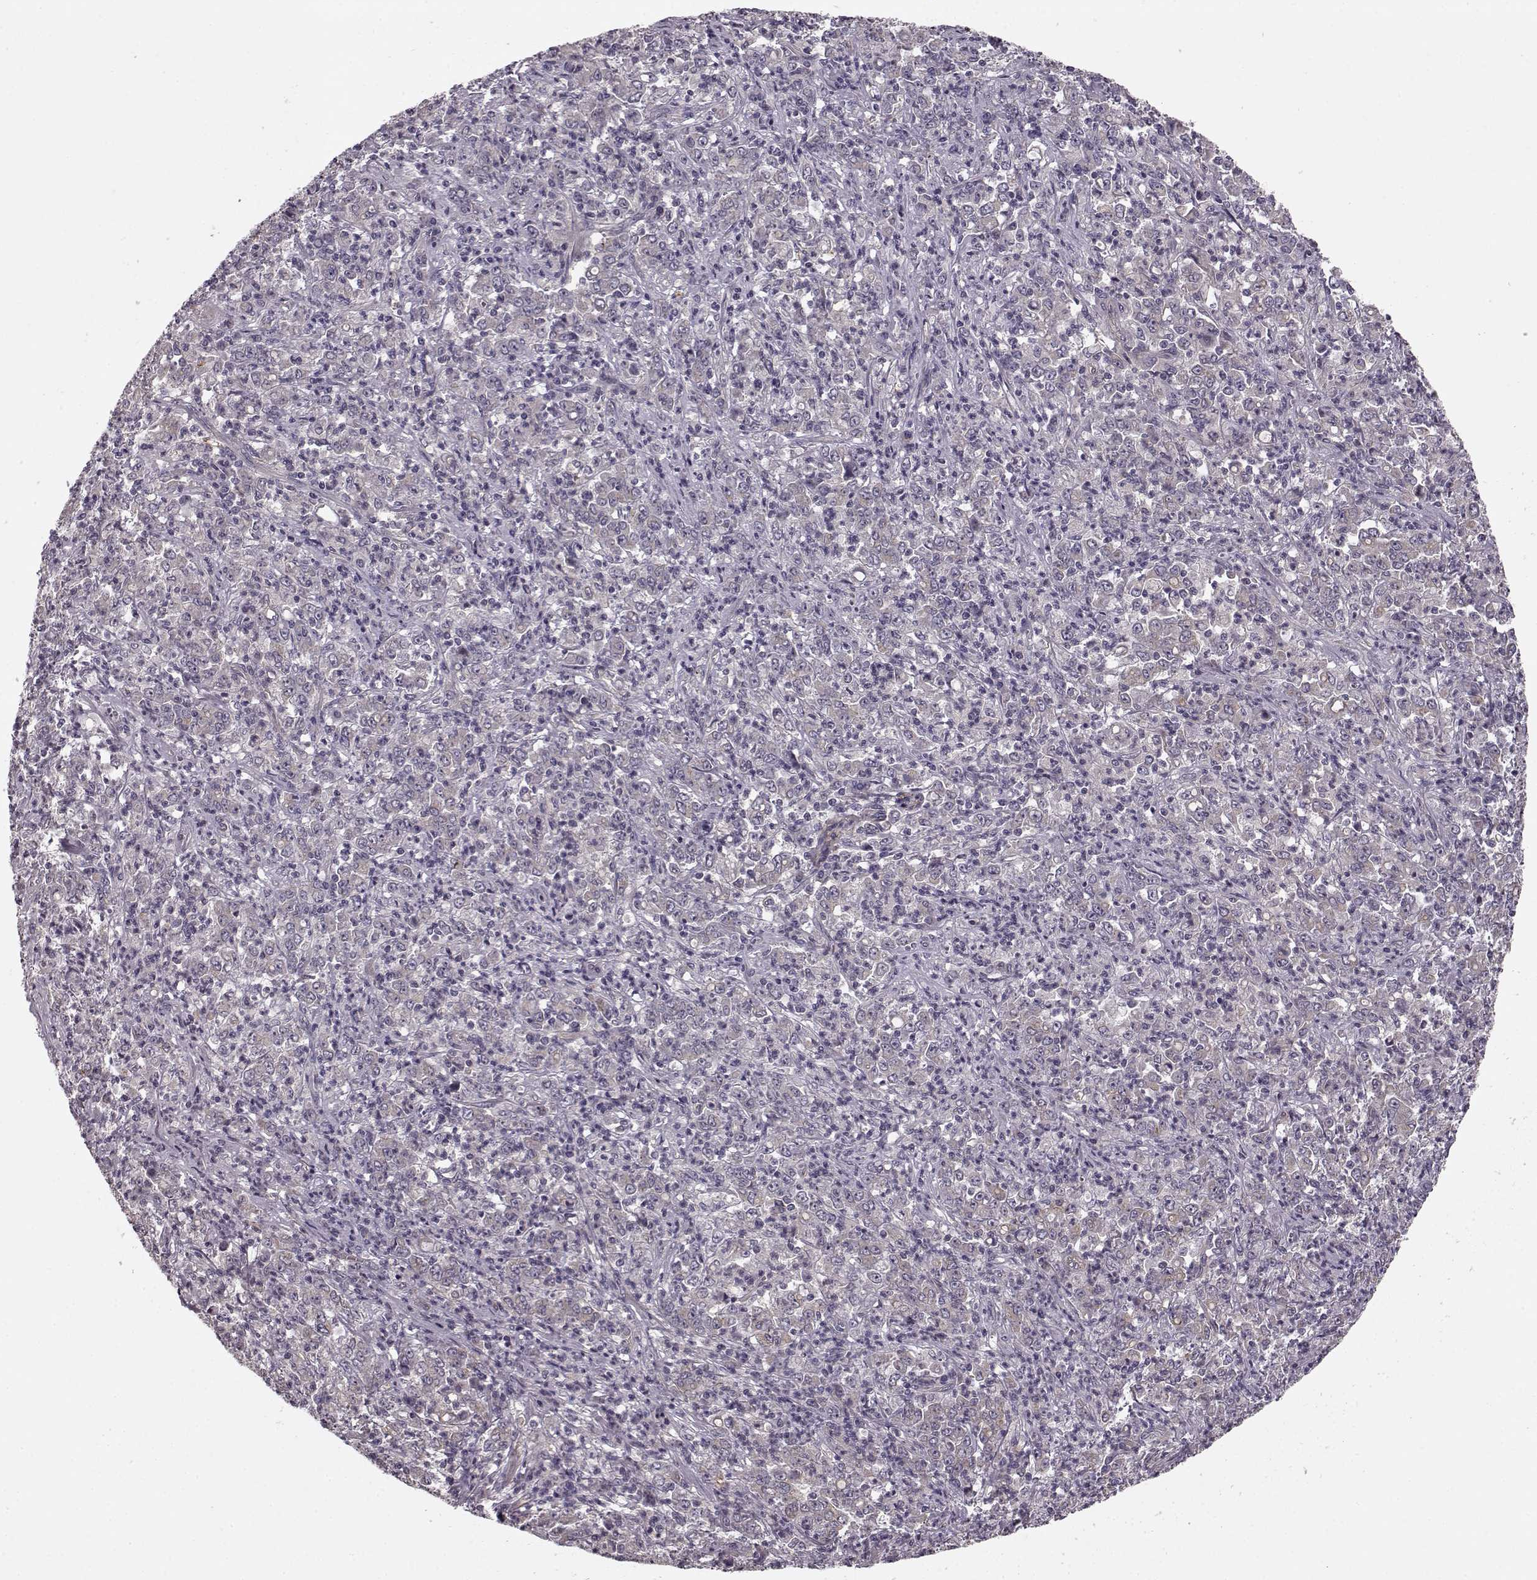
{"staining": {"intensity": "negative", "quantity": "none", "location": "none"}, "tissue": "stomach cancer", "cell_type": "Tumor cells", "image_type": "cancer", "snomed": [{"axis": "morphology", "description": "Adenocarcinoma, NOS"}, {"axis": "topography", "description": "Stomach, lower"}], "caption": "Histopathology image shows no significant protein positivity in tumor cells of stomach cancer. The staining is performed using DAB (3,3'-diaminobenzidine) brown chromogen with nuclei counter-stained in using hematoxylin.", "gene": "MTR", "patient": {"sex": "female", "age": 71}}